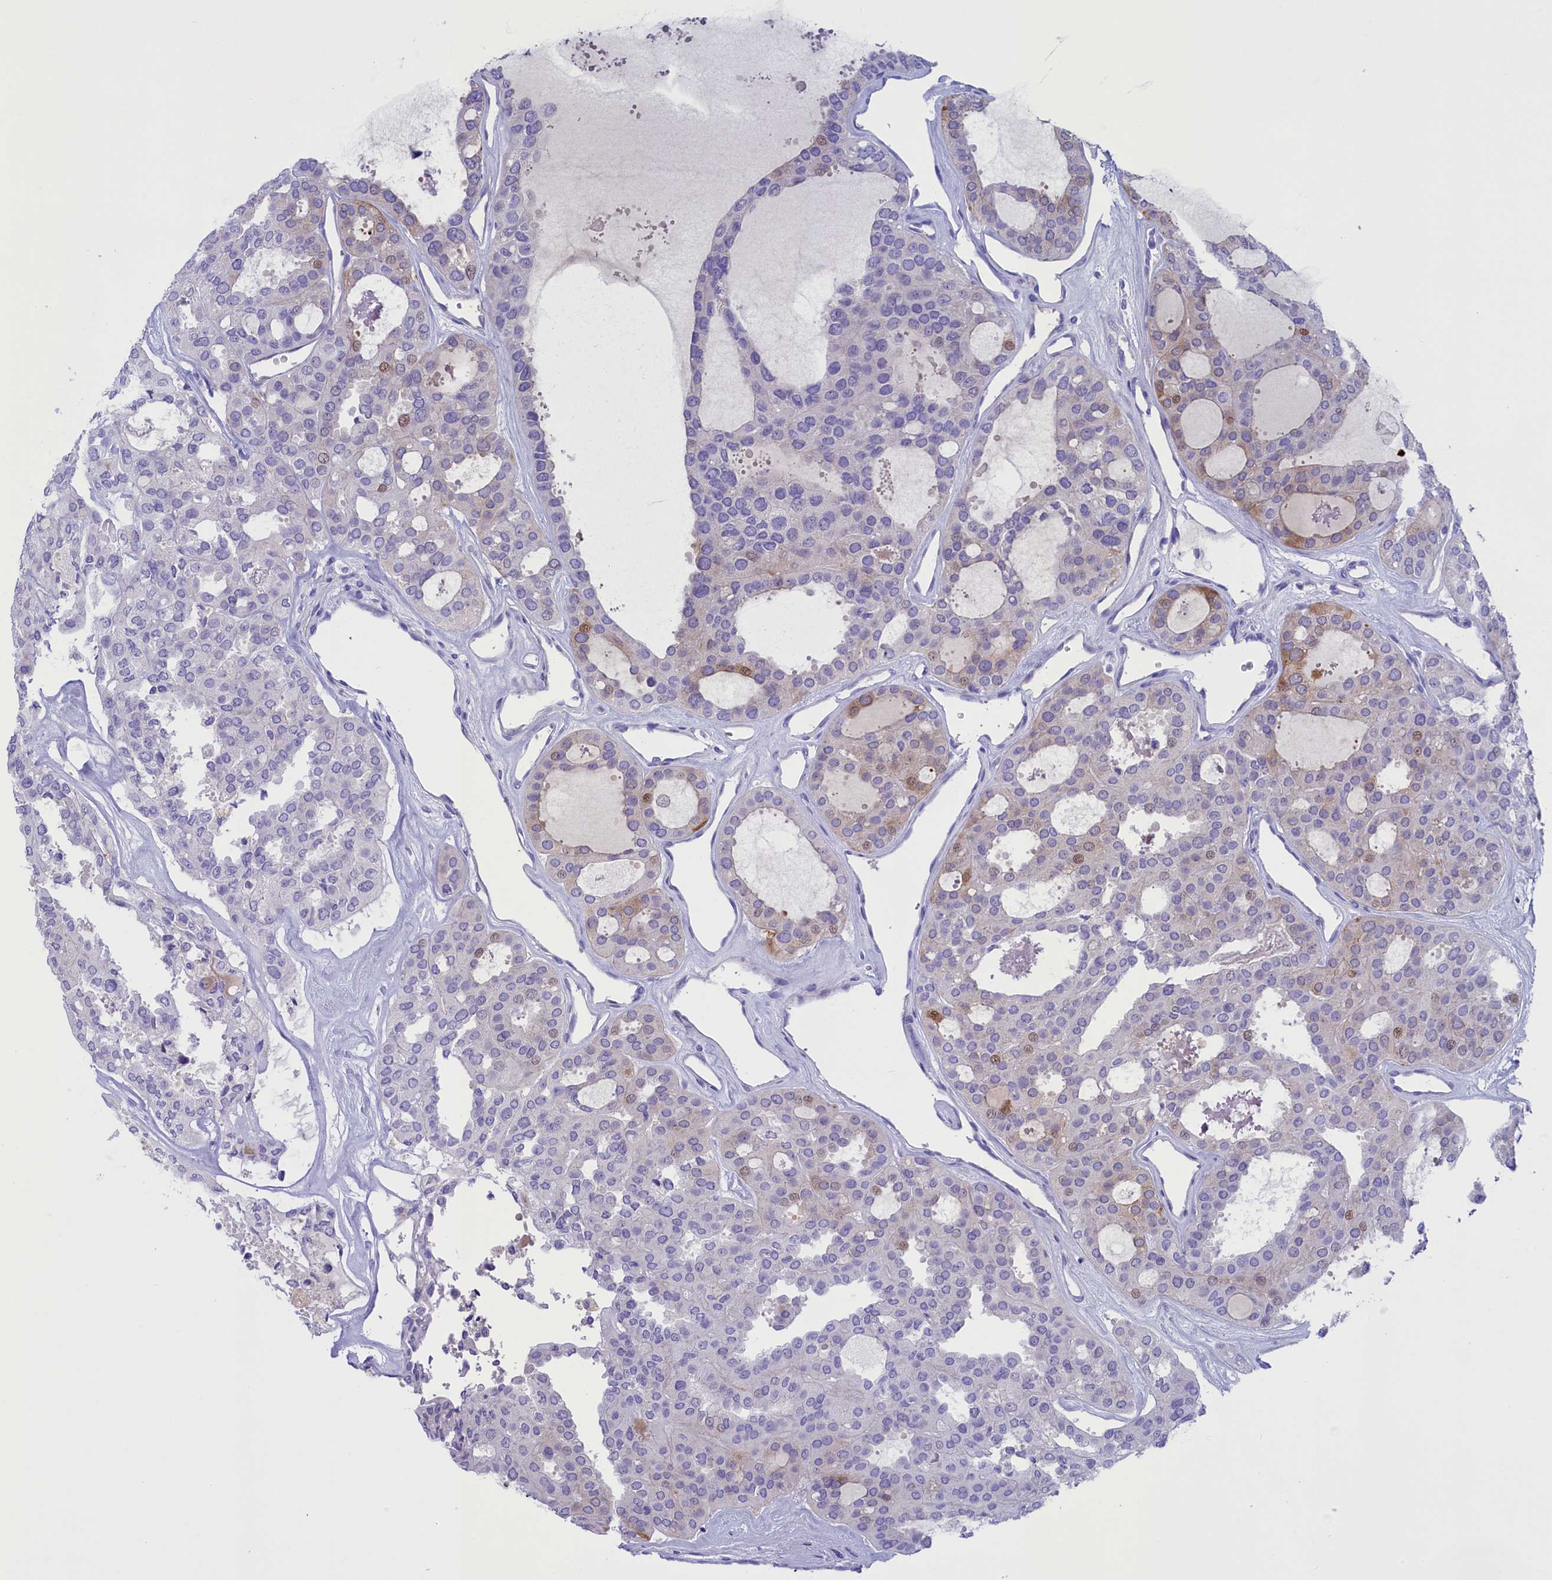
{"staining": {"intensity": "moderate", "quantity": "<25%", "location": "cytoplasmic/membranous,nuclear"}, "tissue": "thyroid cancer", "cell_type": "Tumor cells", "image_type": "cancer", "snomed": [{"axis": "morphology", "description": "Follicular adenoma carcinoma, NOS"}, {"axis": "topography", "description": "Thyroid gland"}], "caption": "Thyroid cancer (follicular adenoma carcinoma) tissue reveals moderate cytoplasmic/membranous and nuclear positivity in about <25% of tumor cells, visualized by immunohistochemistry. Nuclei are stained in blue.", "gene": "RTTN", "patient": {"sex": "male", "age": 75}}